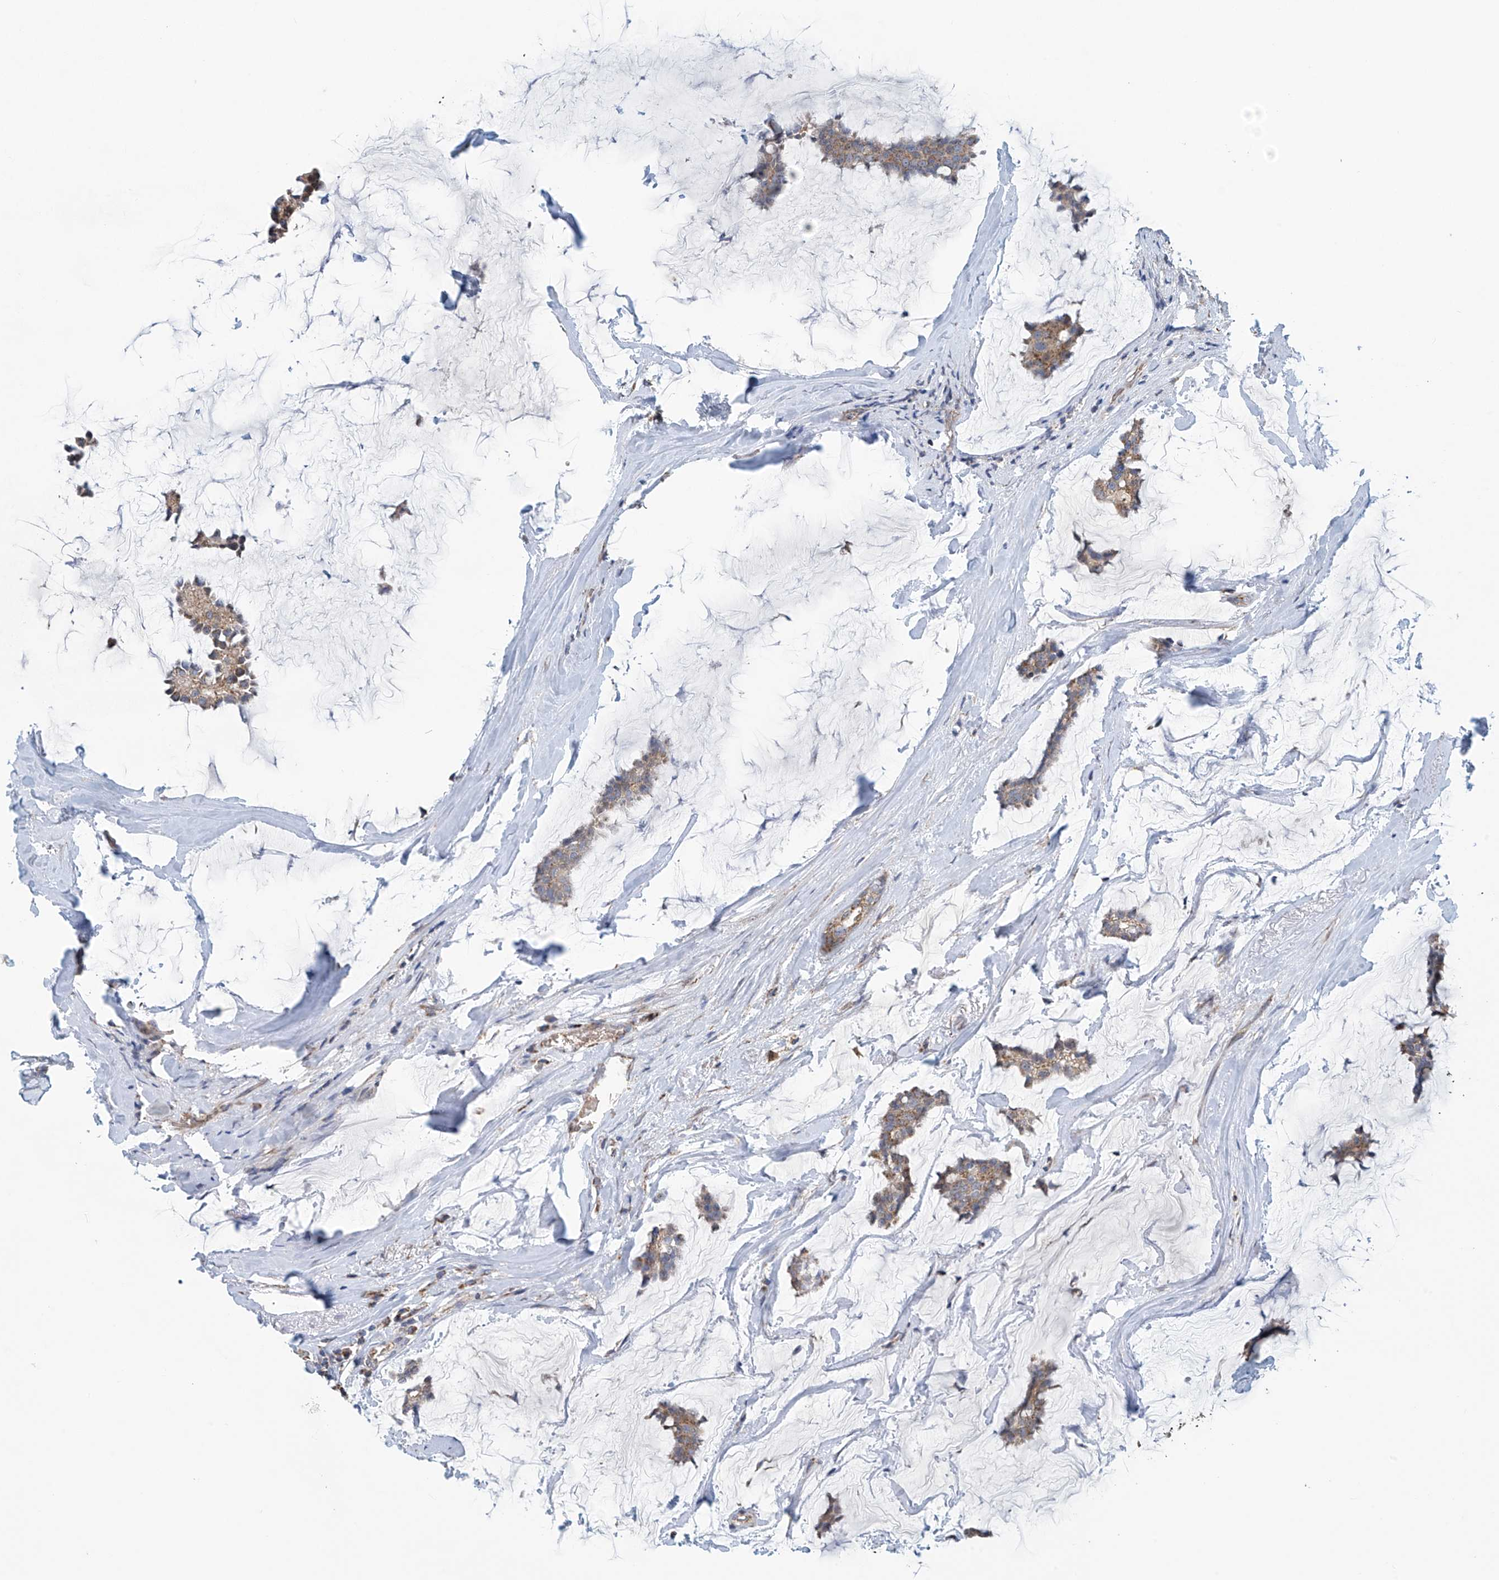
{"staining": {"intensity": "moderate", "quantity": ">75%", "location": "cytoplasmic/membranous"}, "tissue": "breast cancer", "cell_type": "Tumor cells", "image_type": "cancer", "snomed": [{"axis": "morphology", "description": "Duct carcinoma"}, {"axis": "topography", "description": "Breast"}], "caption": "Human invasive ductal carcinoma (breast) stained with a protein marker exhibits moderate staining in tumor cells.", "gene": "COMMD1", "patient": {"sex": "female", "age": 93}}